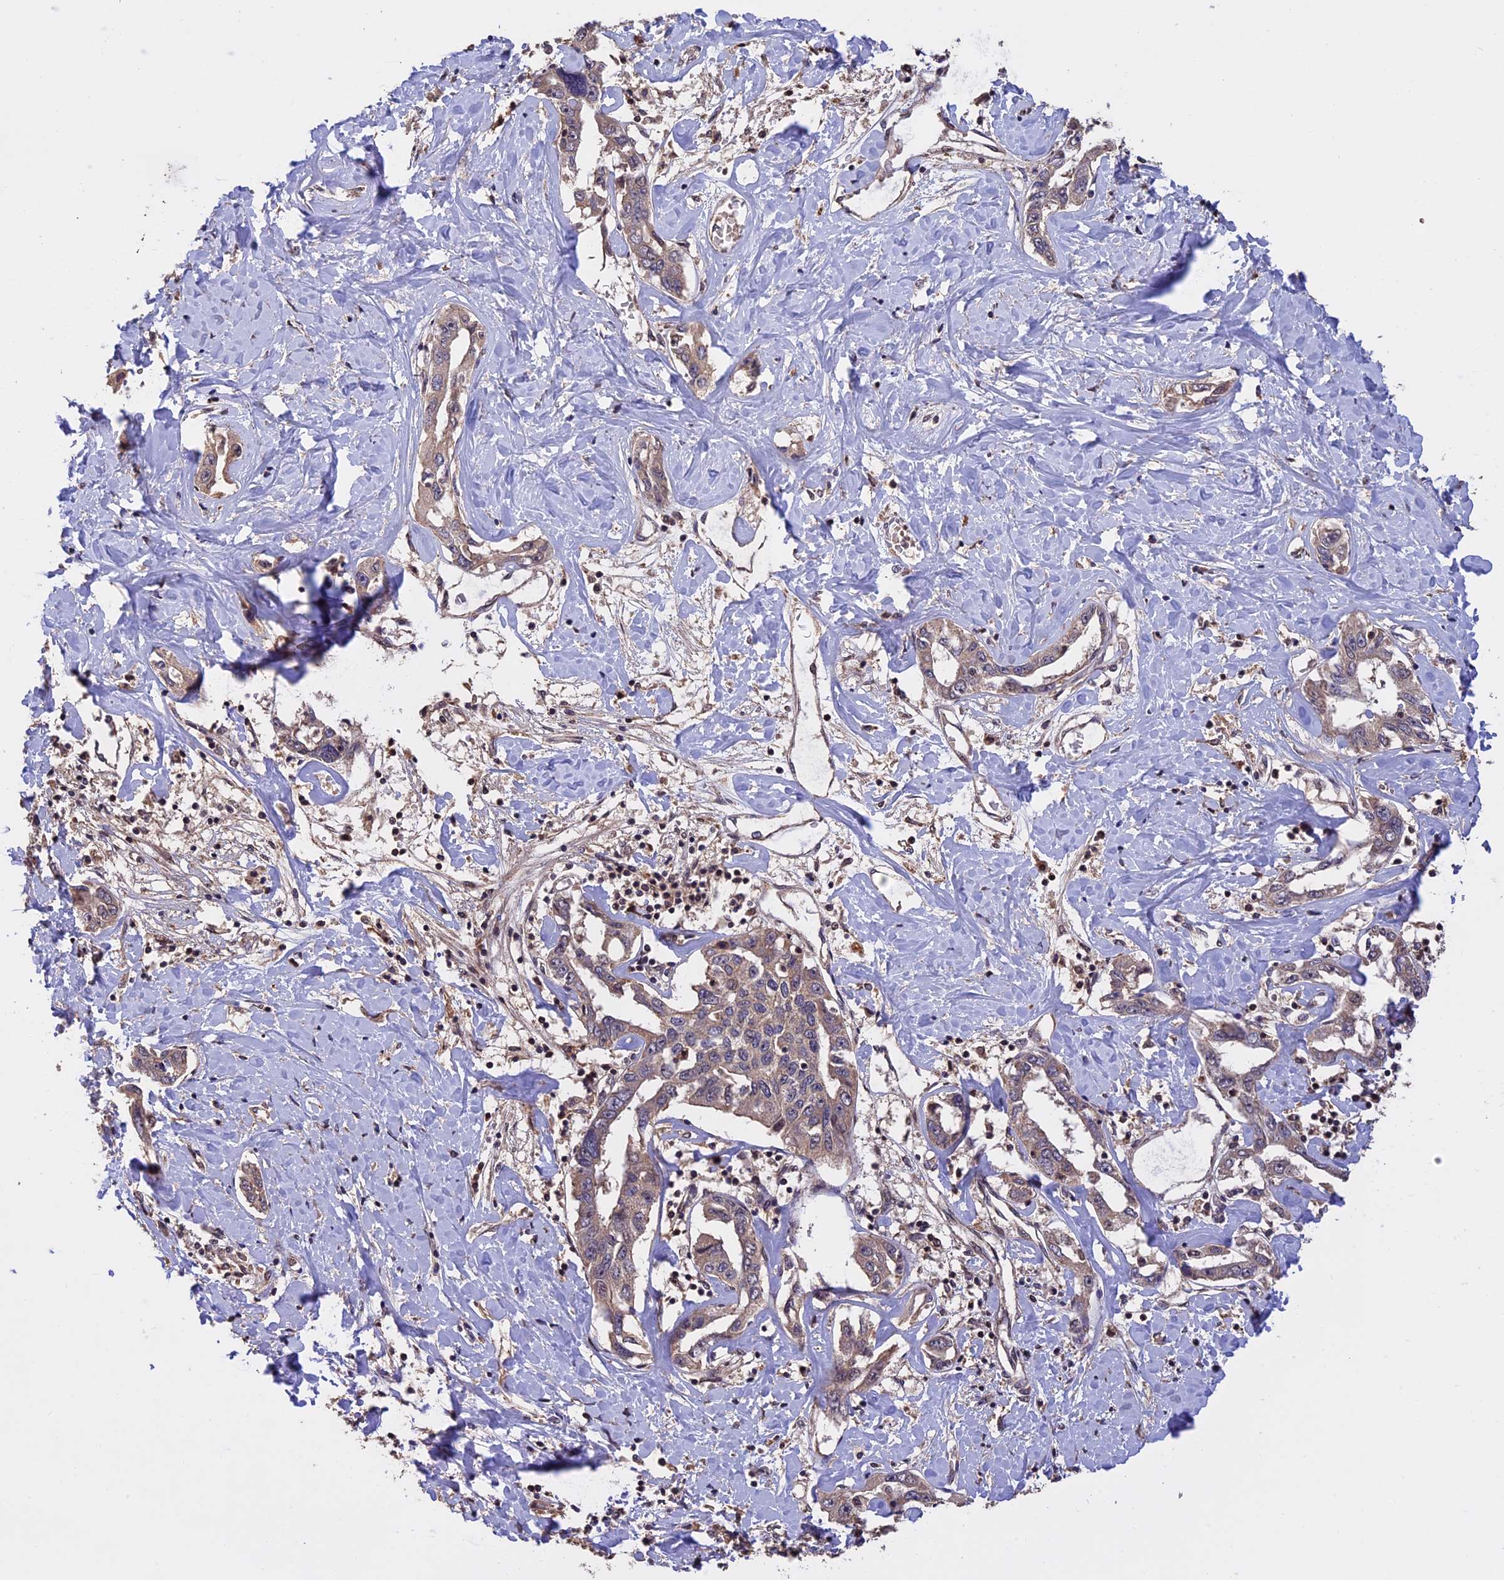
{"staining": {"intensity": "weak", "quantity": ">75%", "location": "cytoplasmic/membranous"}, "tissue": "liver cancer", "cell_type": "Tumor cells", "image_type": "cancer", "snomed": [{"axis": "morphology", "description": "Cholangiocarcinoma"}, {"axis": "topography", "description": "Liver"}], "caption": "The photomicrograph displays a brown stain indicating the presence of a protein in the cytoplasmic/membranous of tumor cells in liver cancer (cholangiocarcinoma).", "gene": "PKD2L2", "patient": {"sex": "male", "age": 59}}